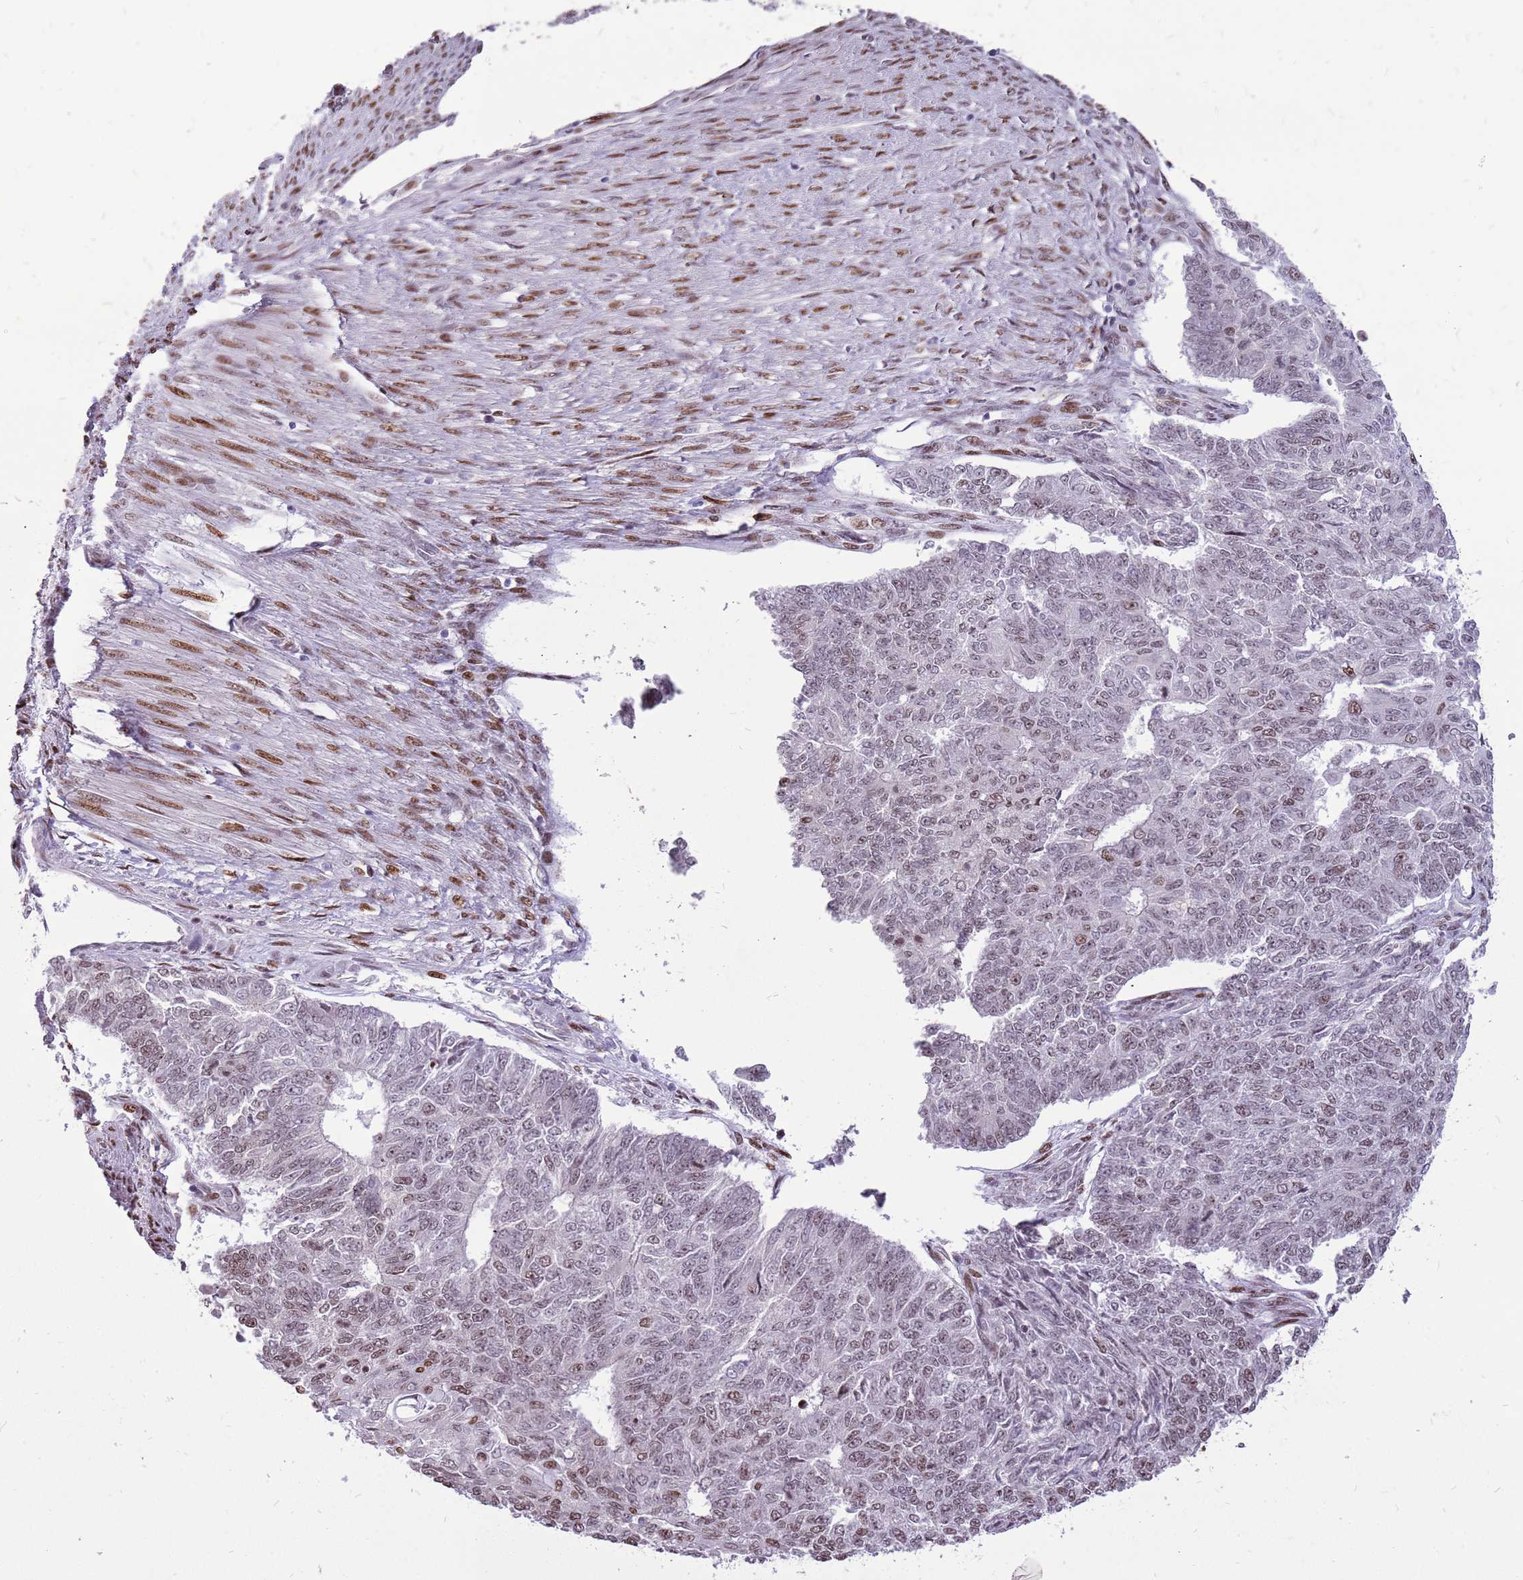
{"staining": {"intensity": "weak", "quantity": "<25%", "location": "nuclear"}, "tissue": "endometrial cancer", "cell_type": "Tumor cells", "image_type": "cancer", "snomed": [{"axis": "morphology", "description": "Adenocarcinoma, NOS"}, {"axis": "topography", "description": "Endometrium"}], "caption": "DAB immunohistochemical staining of endometrial cancer (adenocarcinoma) displays no significant positivity in tumor cells.", "gene": "WASHC4", "patient": {"sex": "female", "age": 32}}